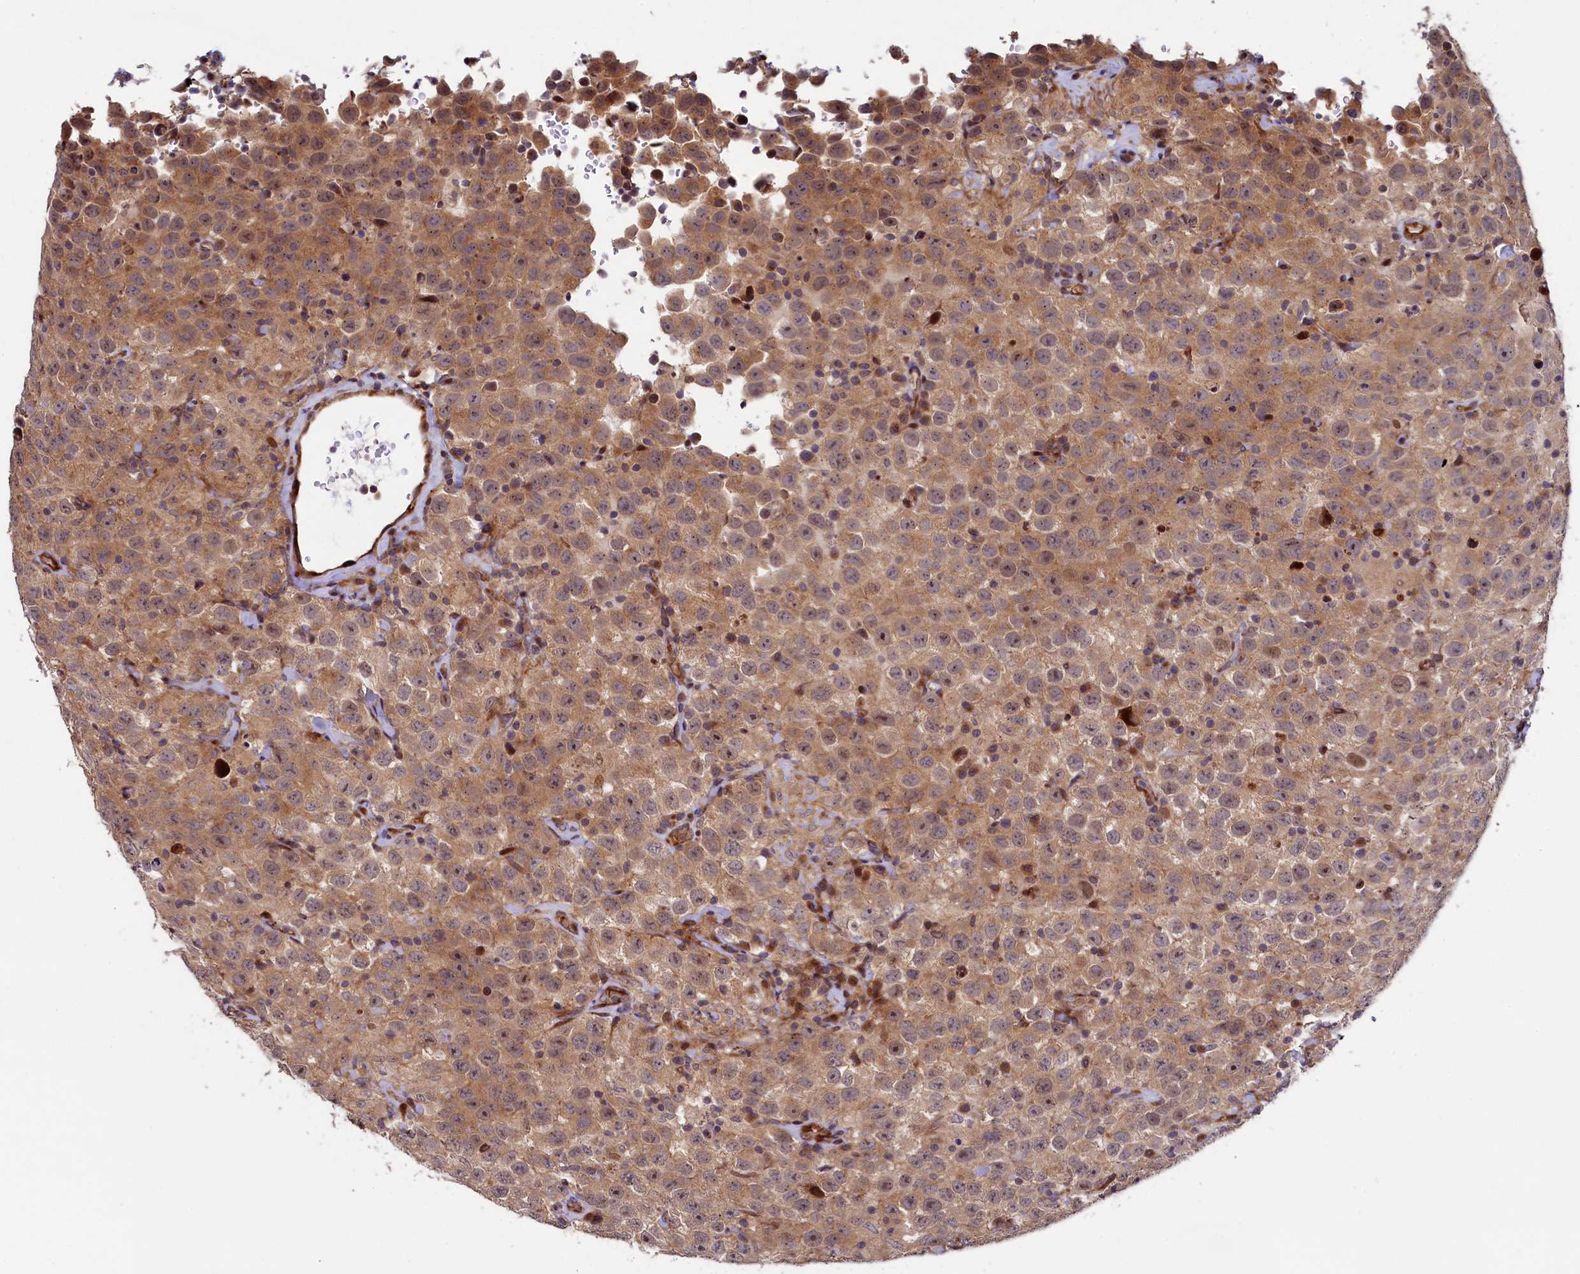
{"staining": {"intensity": "moderate", "quantity": ">75%", "location": "cytoplasmic/membranous"}, "tissue": "testis cancer", "cell_type": "Tumor cells", "image_type": "cancer", "snomed": [{"axis": "morphology", "description": "Seminoma, NOS"}, {"axis": "topography", "description": "Testis"}], "caption": "About >75% of tumor cells in testis seminoma demonstrate moderate cytoplasmic/membranous protein positivity as visualized by brown immunohistochemical staining.", "gene": "PIK3C3", "patient": {"sex": "male", "age": 41}}